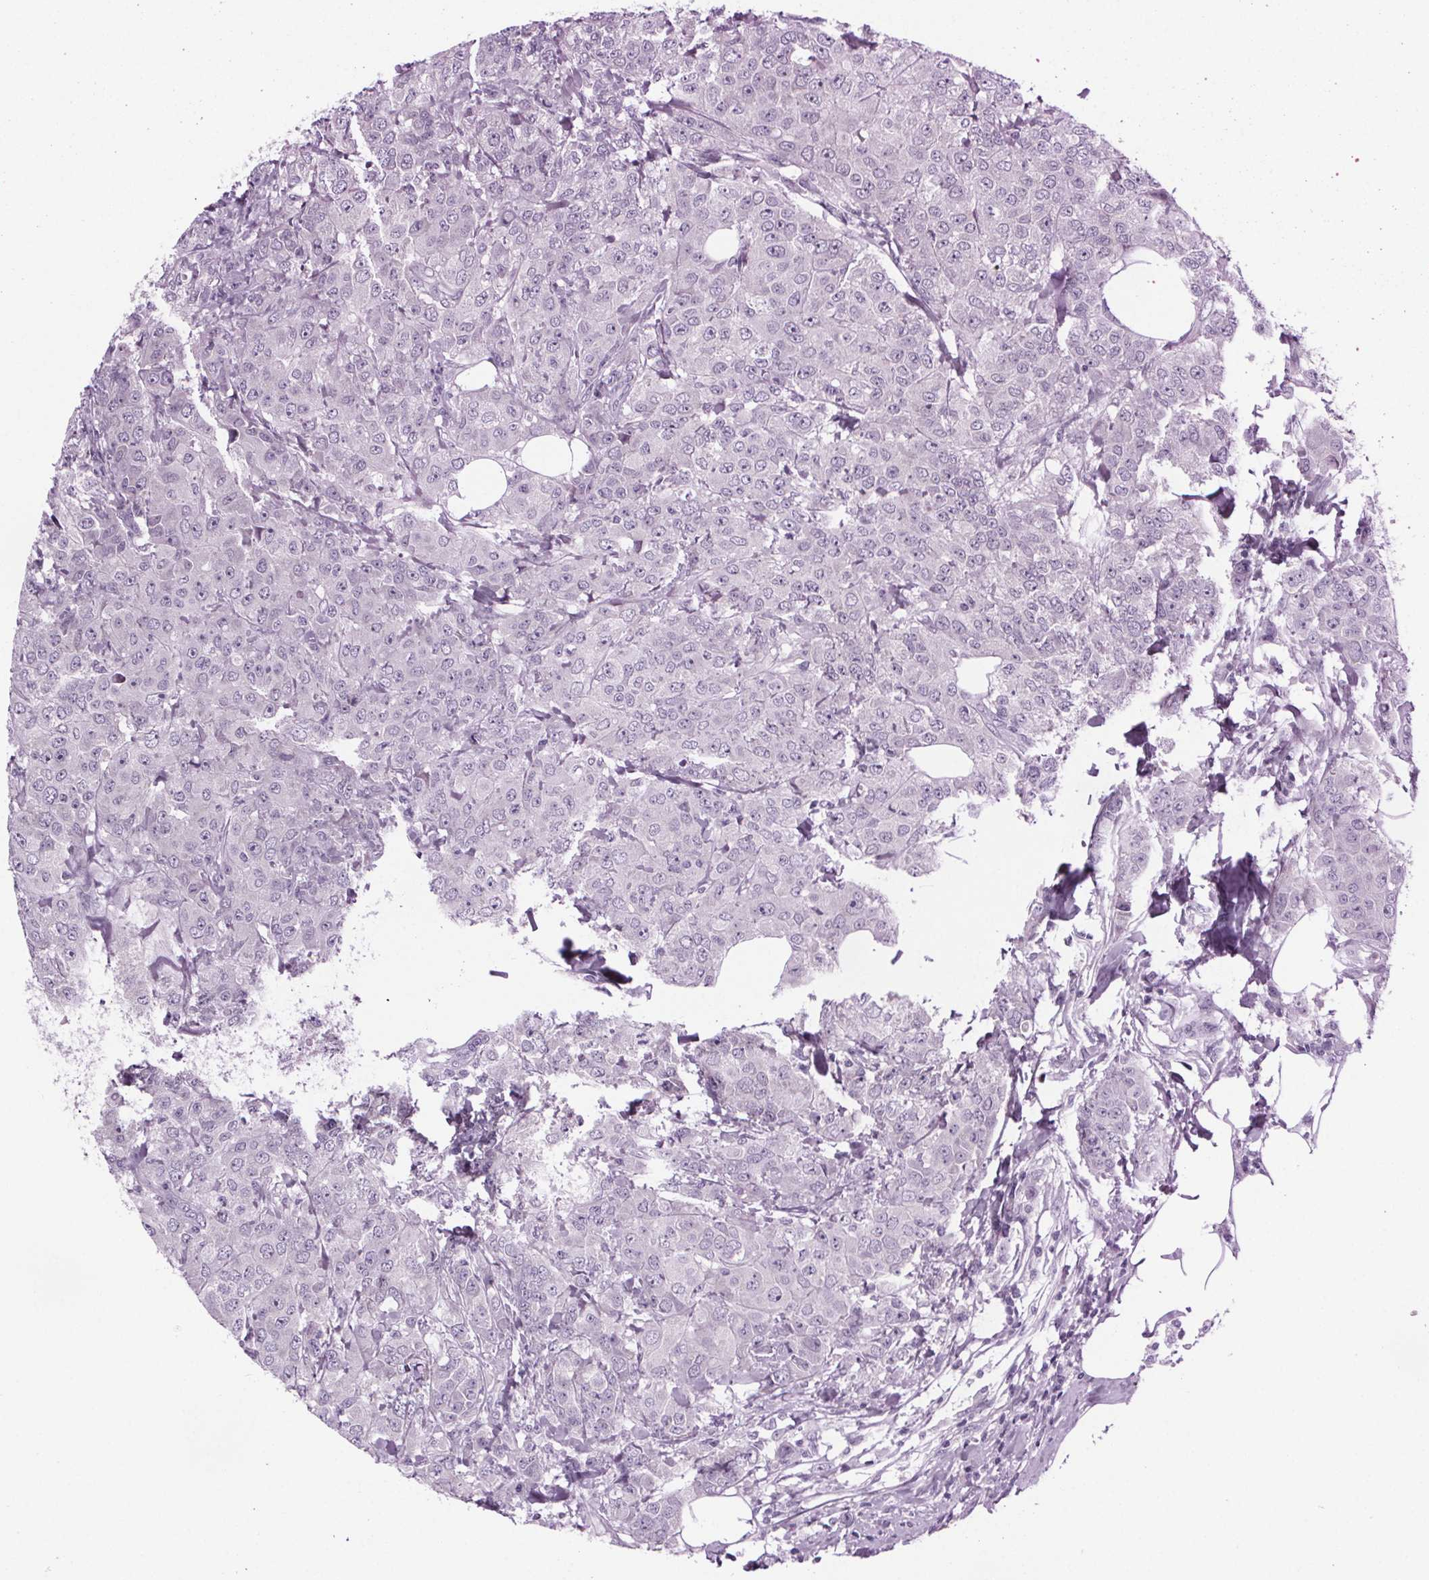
{"staining": {"intensity": "negative", "quantity": "none", "location": "none"}, "tissue": "breast cancer", "cell_type": "Tumor cells", "image_type": "cancer", "snomed": [{"axis": "morphology", "description": "Normal tissue, NOS"}, {"axis": "morphology", "description": "Duct carcinoma"}, {"axis": "topography", "description": "Breast"}], "caption": "This photomicrograph is of breast infiltrating ductal carcinoma stained with immunohistochemistry to label a protein in brown with the nuclei are counter-stained blue. There is no positivity in tumor cells. (DAB IHC visualized using brightfield microscopy, high magnification).", "gene": "CUBN", "patient": {"sex": "female", "age": 43}}